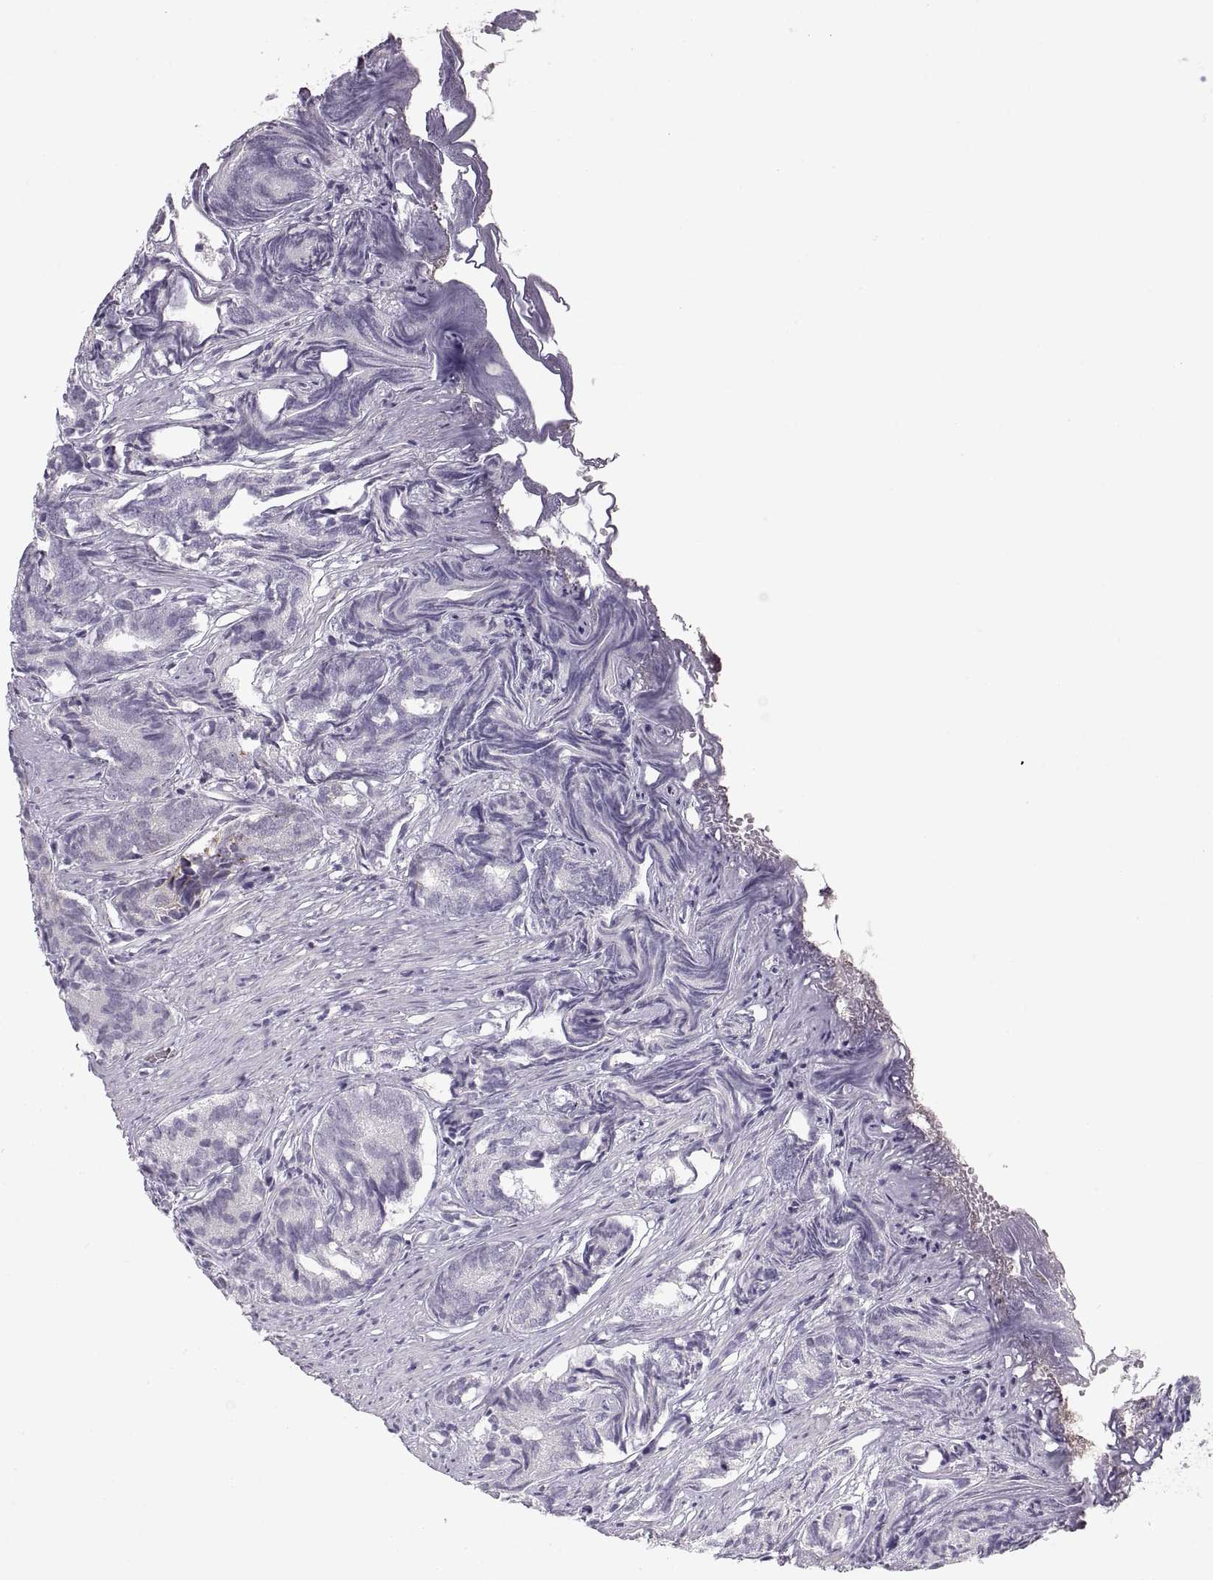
{"staining": {"intensity": "negative", "quantity": "none", "location": "none"}, "tissue": "prostate cancer", "cell_type": "Tumor cells", "image_type": "cancer", "snomed": [{"axis": "morphology", "description": "Adenocarcinoma, High grade"}, {"axis": "topography", "description": "Prostate"}], "caption": "The photomicrograph exhibits no significant positivity in tumor cells of prostate cancer (high-grade adenocarcinoma). (Brightfield microscopy of DAB IHC at high magnification).", "gene": "COL9A3", "patient": {"sex": "male", "age": 84}}